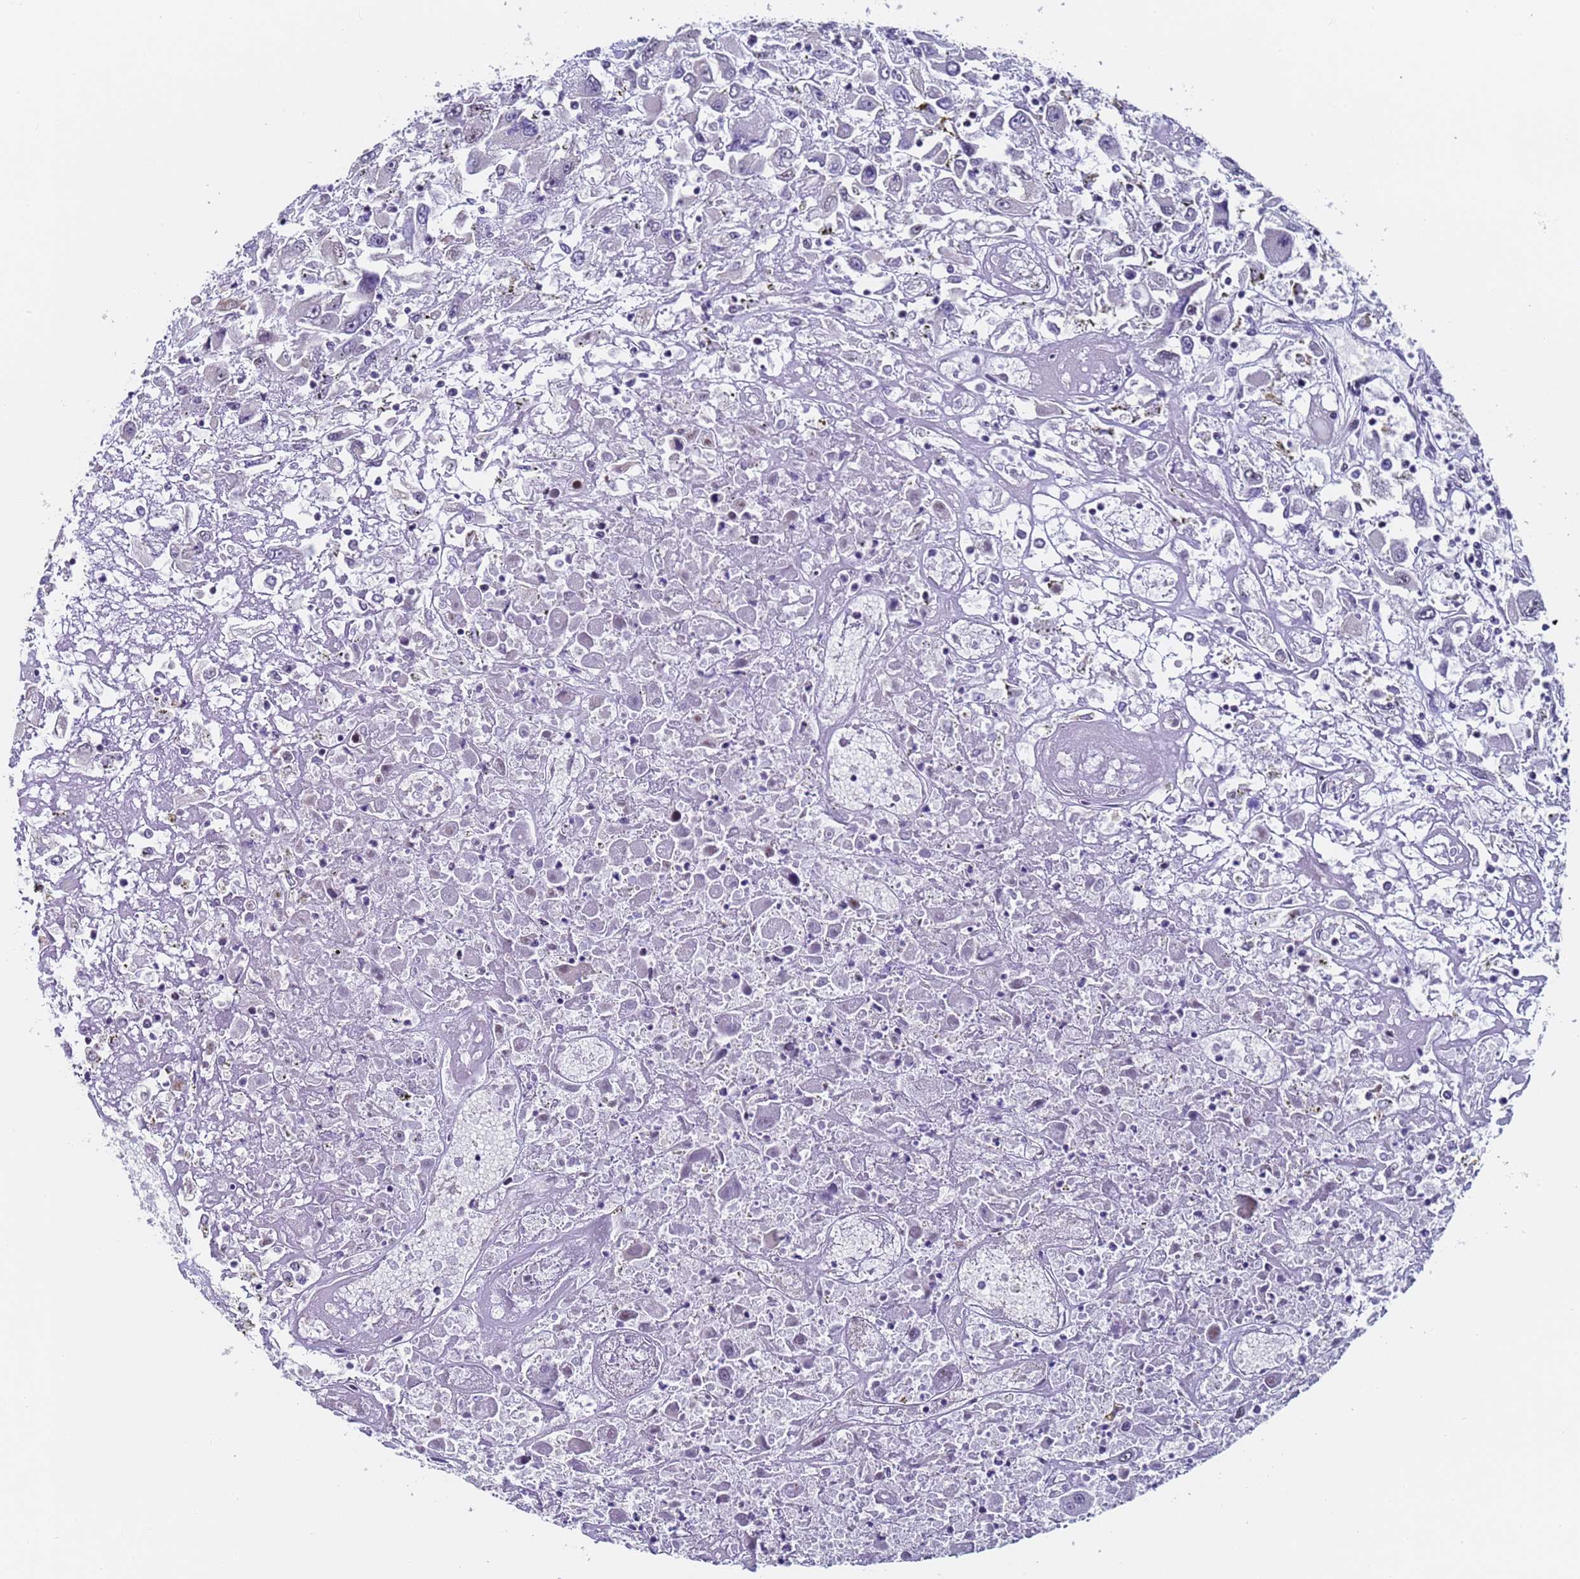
{"staining": {"intensity": "negative", "quantity": "none", "location": "none"}, "tissue": "renal cancer", "cell_type": "Tumor cells", "image_type": "cancer", "snomed": [{"axis": "morphology", "description": "Adenocarcinoma, NOS"}, {"axis": "topography", "description": "Kidney"}], "caption": "The image displays no significant staining in tumor cells of renal cancer (adenocarcinoma).", "gene": "FNBP4", "patient": {"sex": "female", "age": 52}}